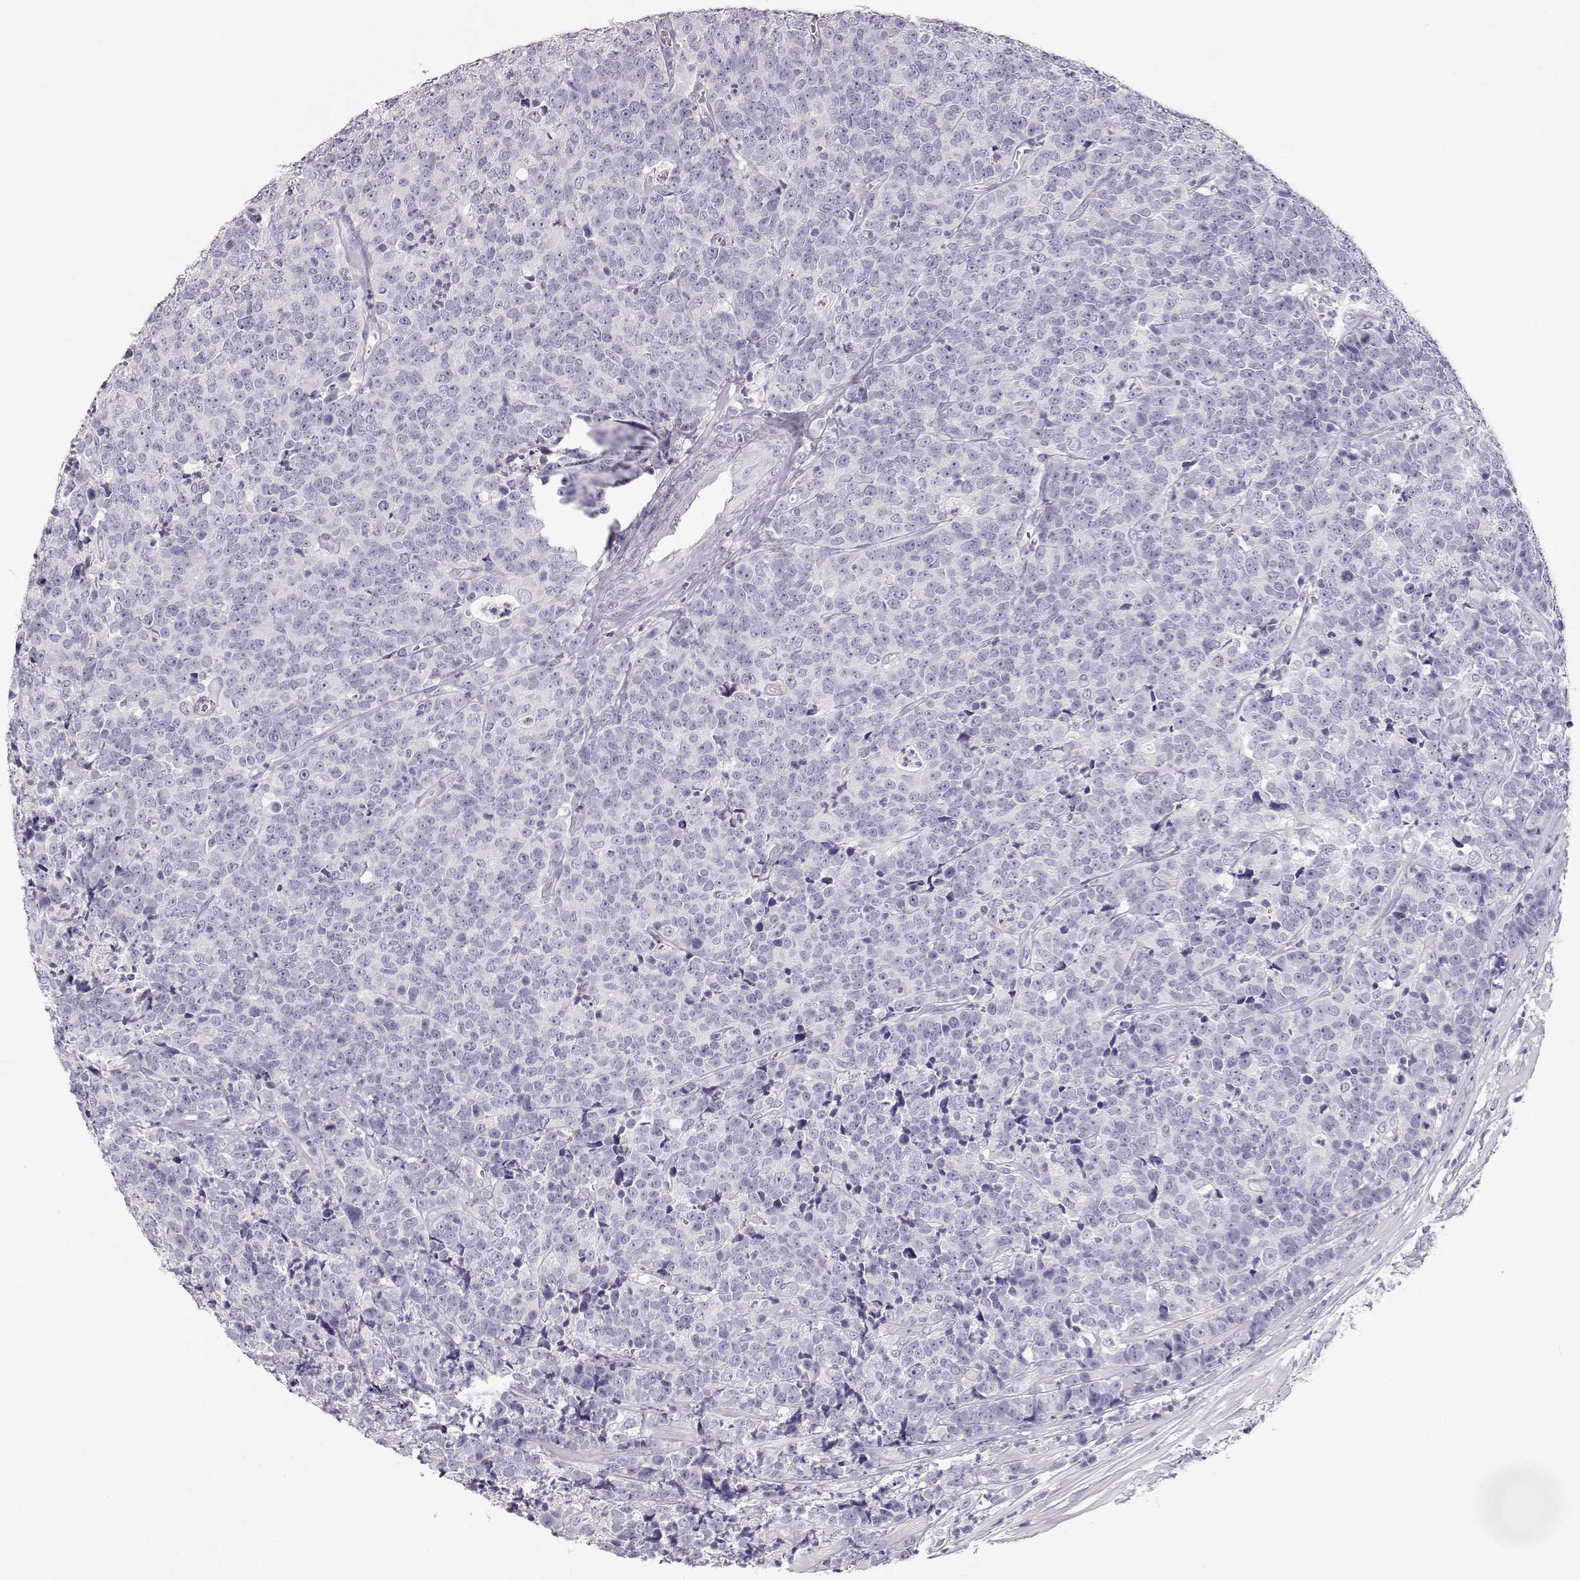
{"staining": {"intensity": "negative", "quantity": "none", "location": "none"}, "tissue": "prostate cancer", "cell_type": "Tumor cells", "image_type": "cancer", "snomed": [{"axis": "morphology", "description": "Adenocarcinoma, NOS"}, {"axis": "topography", "description": "Prostate"}], "caption": "Tumor cells are negative for brown protein staining in adenocarcinoma (prostate).", "gene": "LEPR", "patient": {"sex": "male", "age": 67}}